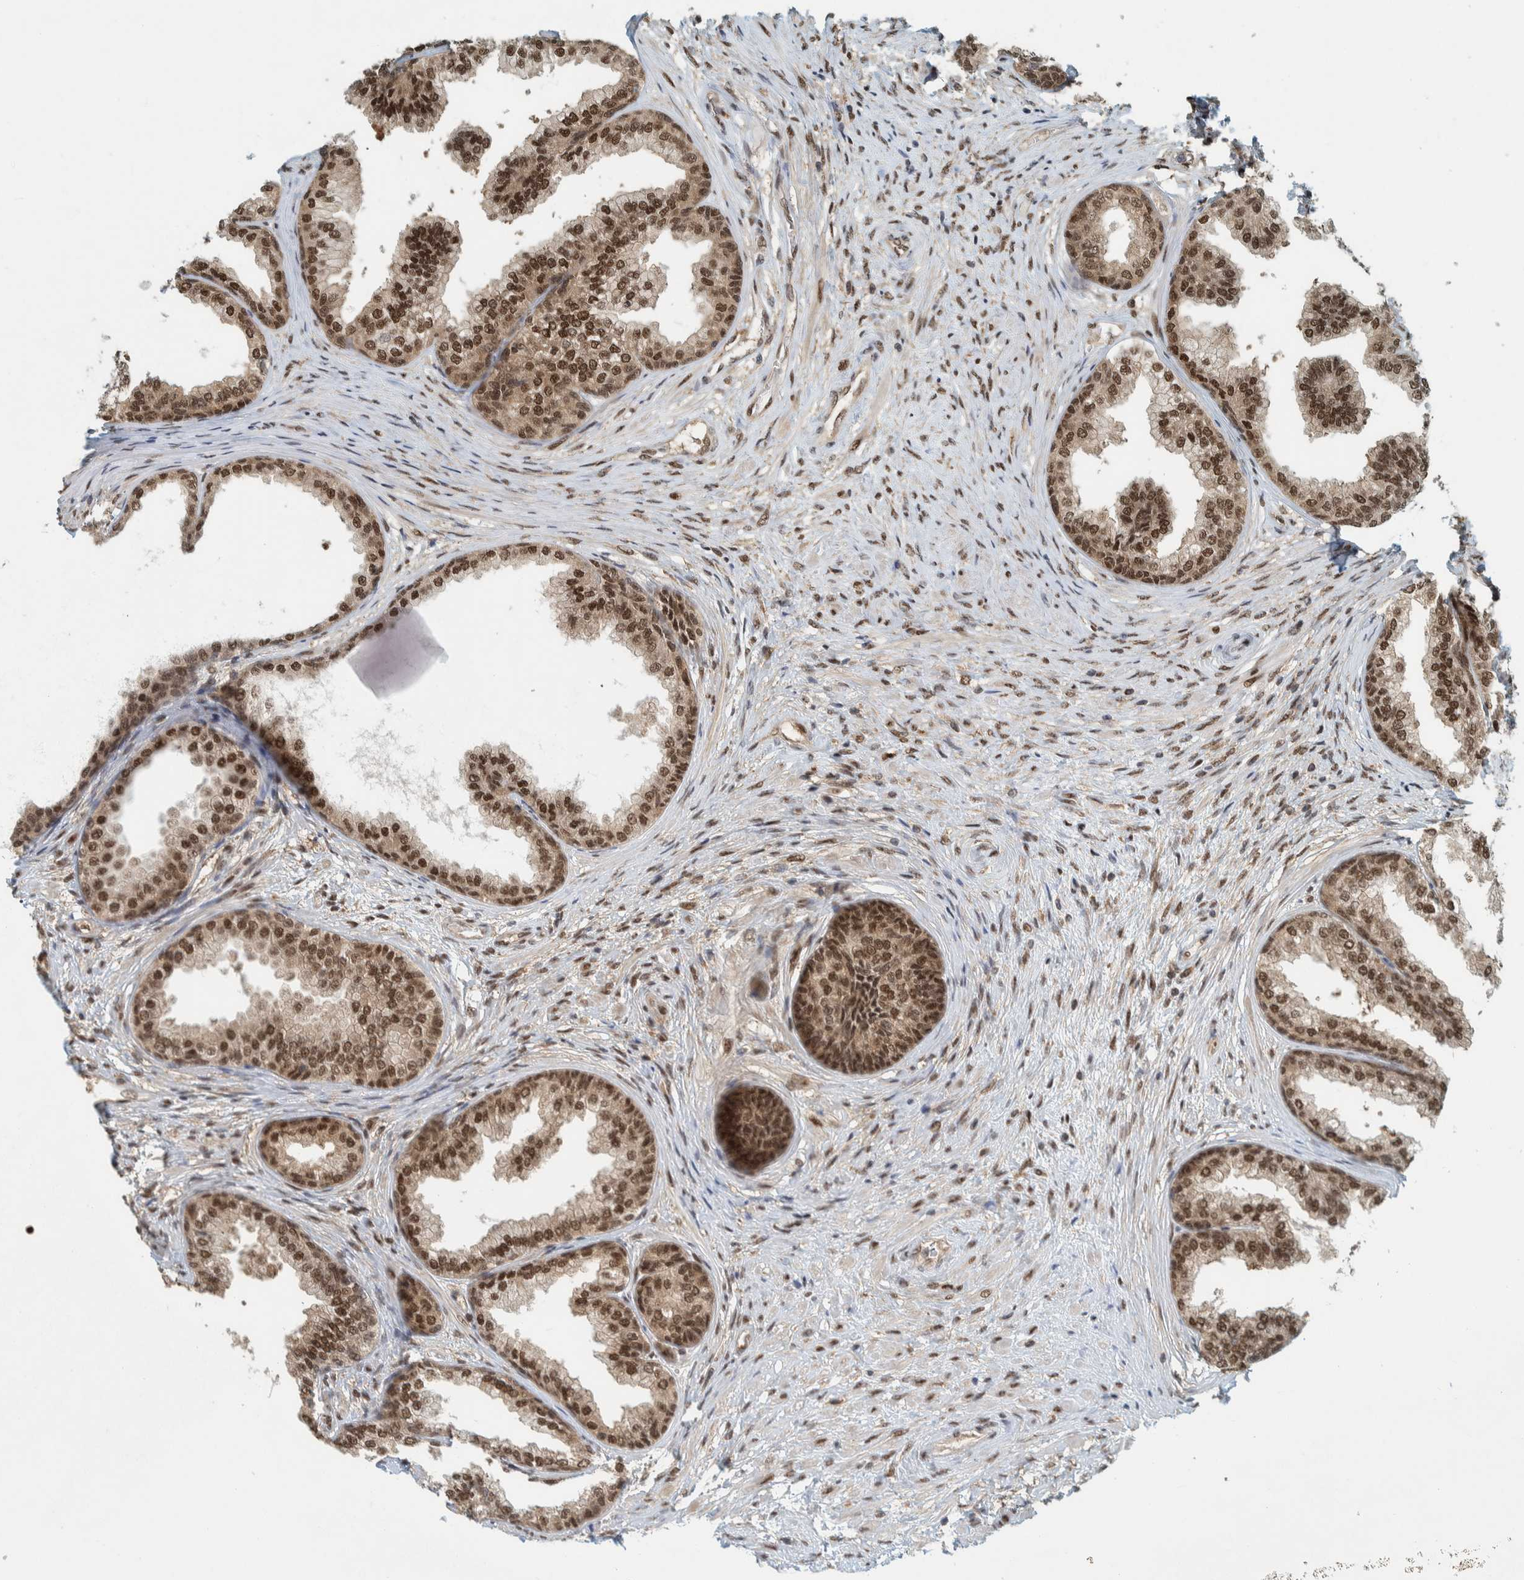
{"staining": {"intensity": "moderate", "quantity": ">75%", "location": "nuclear"}, "tissue": "prostate", "cell_type": "Glandular cells", "image_type": "normal", "snomed": [{"axis": "morphology", "description": "Normal tissue, NOS"}, {"axis": "topography", "description": "Prostate"}], "caption": "High-power microscopy captured an IHC micrograph of benign prostate, revealing moderate nuclear expression in approximately >75% of glandular cells.", "gene": "COPS3", "patient": {"sex": "male", "age": 76}}